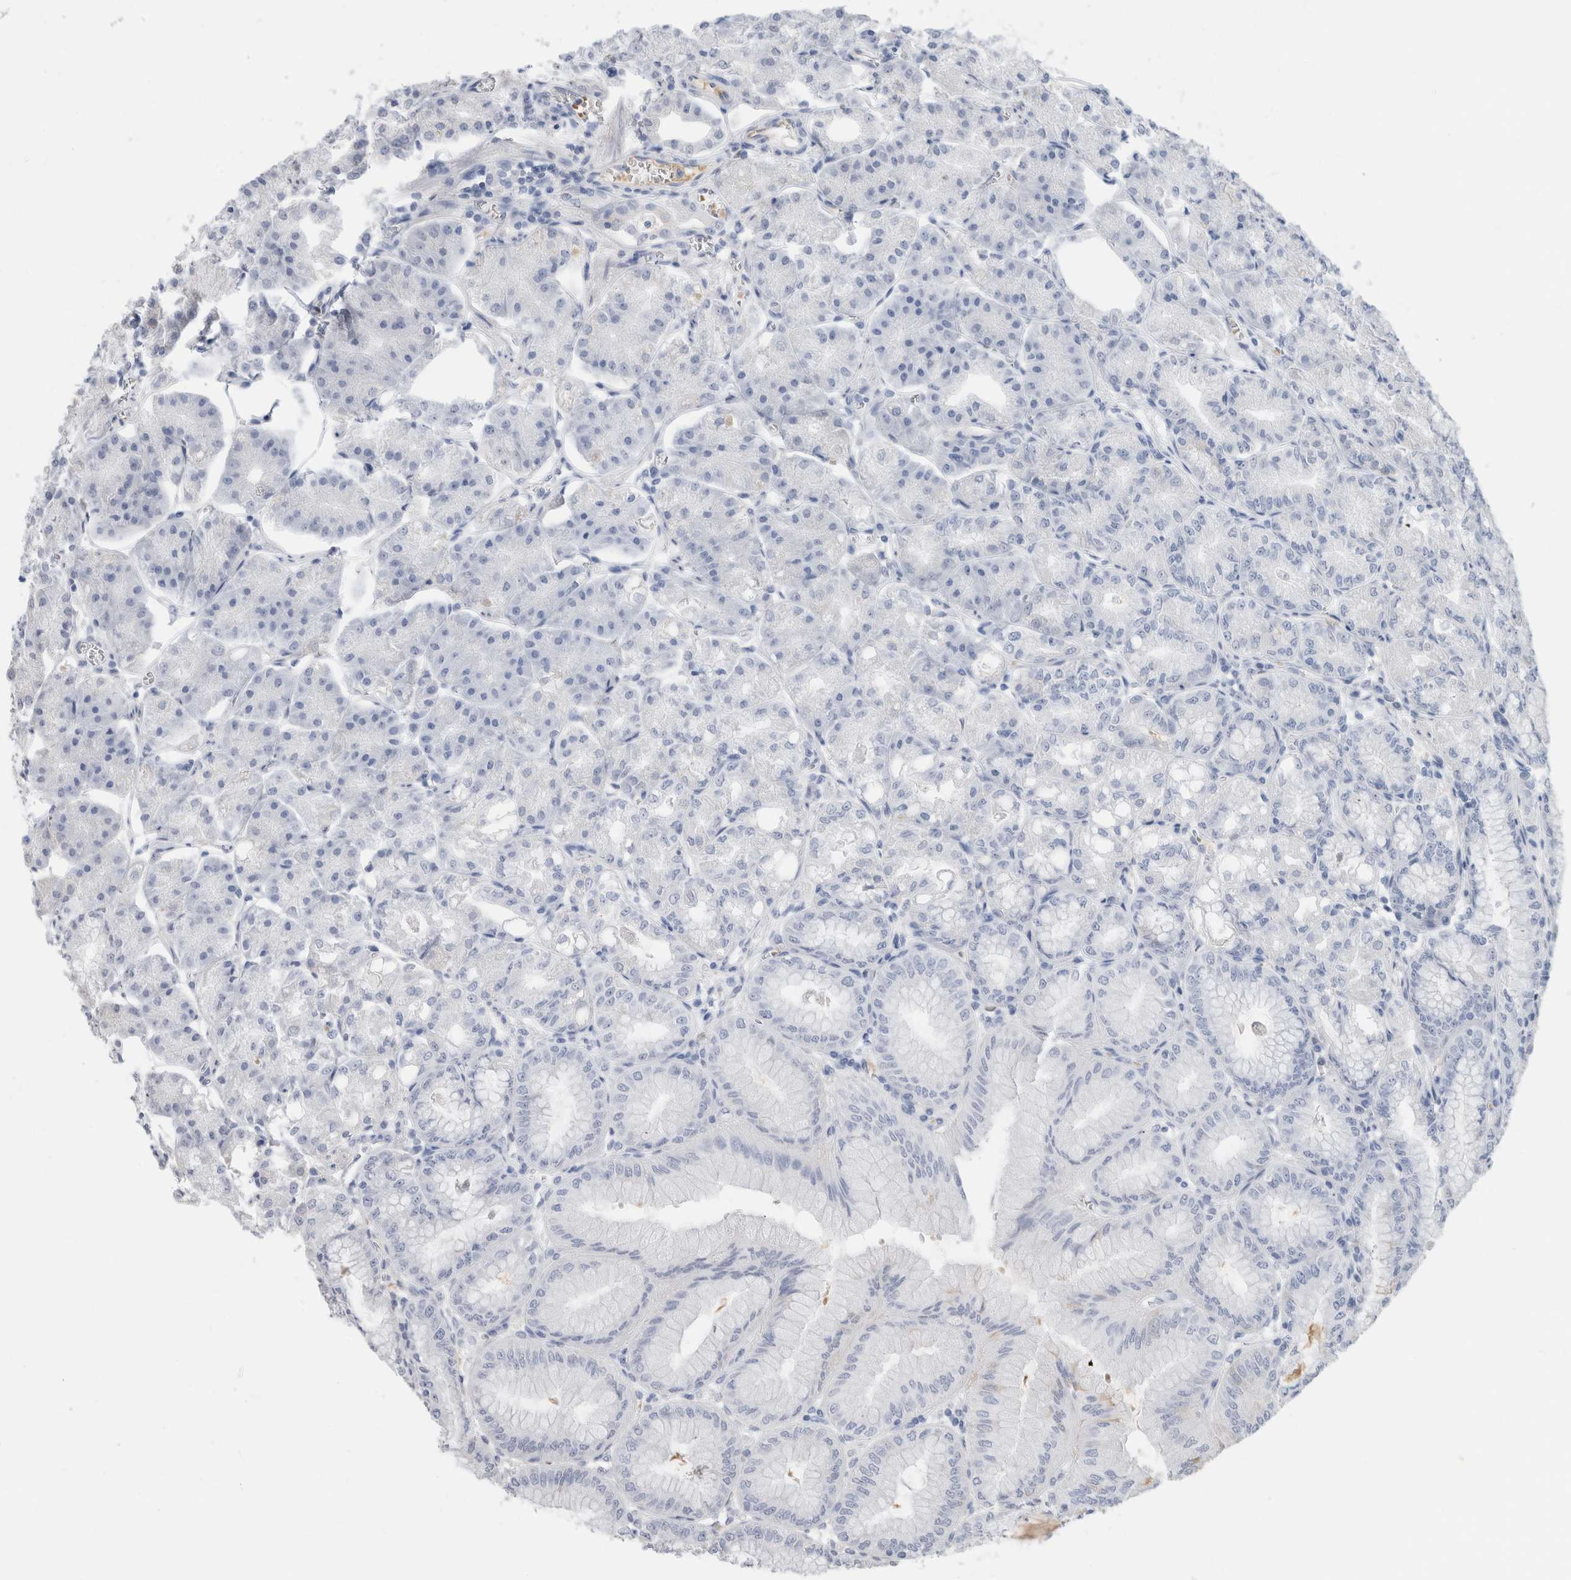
{"staining": {"intensity": "negative", "quantity": "none", "location": "none"}, "tissue": "stomach", "cell_type": "Glandular cells", "image_type": "normal", "snomed": [{"axis": "morphology", "description": "Normal tissue, NOS"}, {"axis": "topography", "description": "Stomach, lower"}], "caption": "Immunohistochemistry (IHC) histopathology image of normal stomach stained for a protein (brown), which displays no positivity in glandular cells.", "gene": "SCGB1A1", "patient": {"sex": "male", "age": 71}}